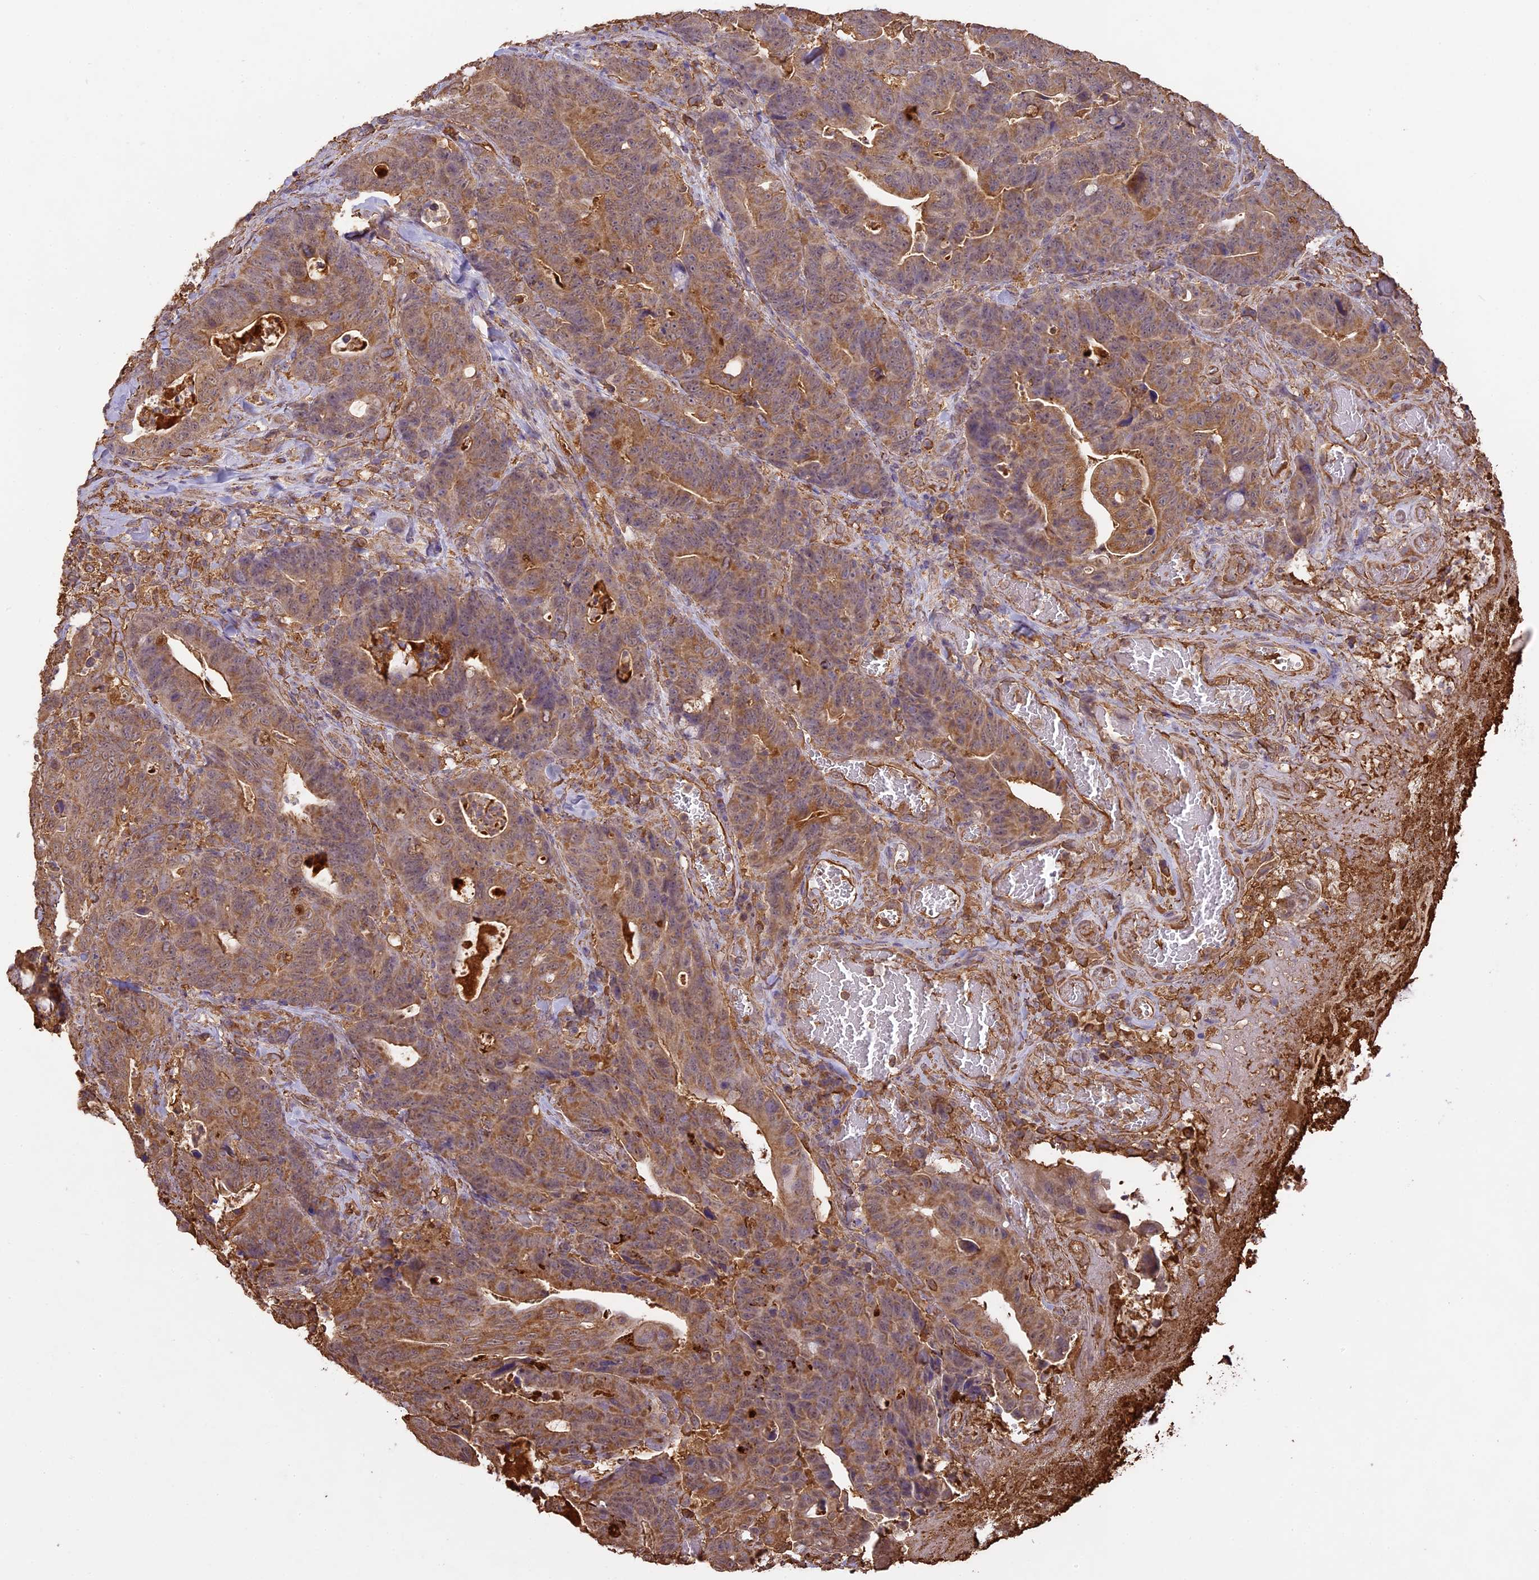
{"staining": {"intensity": "moderate", "quantity": ">75%", "location": "cytoplasmic/membranous"}, "tissue": "colorectal cancer", "cell_type": "Tumor cells", "image_type": "cancer", "snomed": [{"axis": "morphology", "description": "Adenocarcinoma, NOS"}, {"axis": "topography", "description": "Colon"}], "caption": "An image showing moderate cytoplasmic/membranous expression in approximately >75% of tumor cells in adenocarcinoma (colorectal), as visualized by brown immunohistochemical staining.", "gene": "ARHGAP19", "patient": {"sex": "female", "age": 82}}